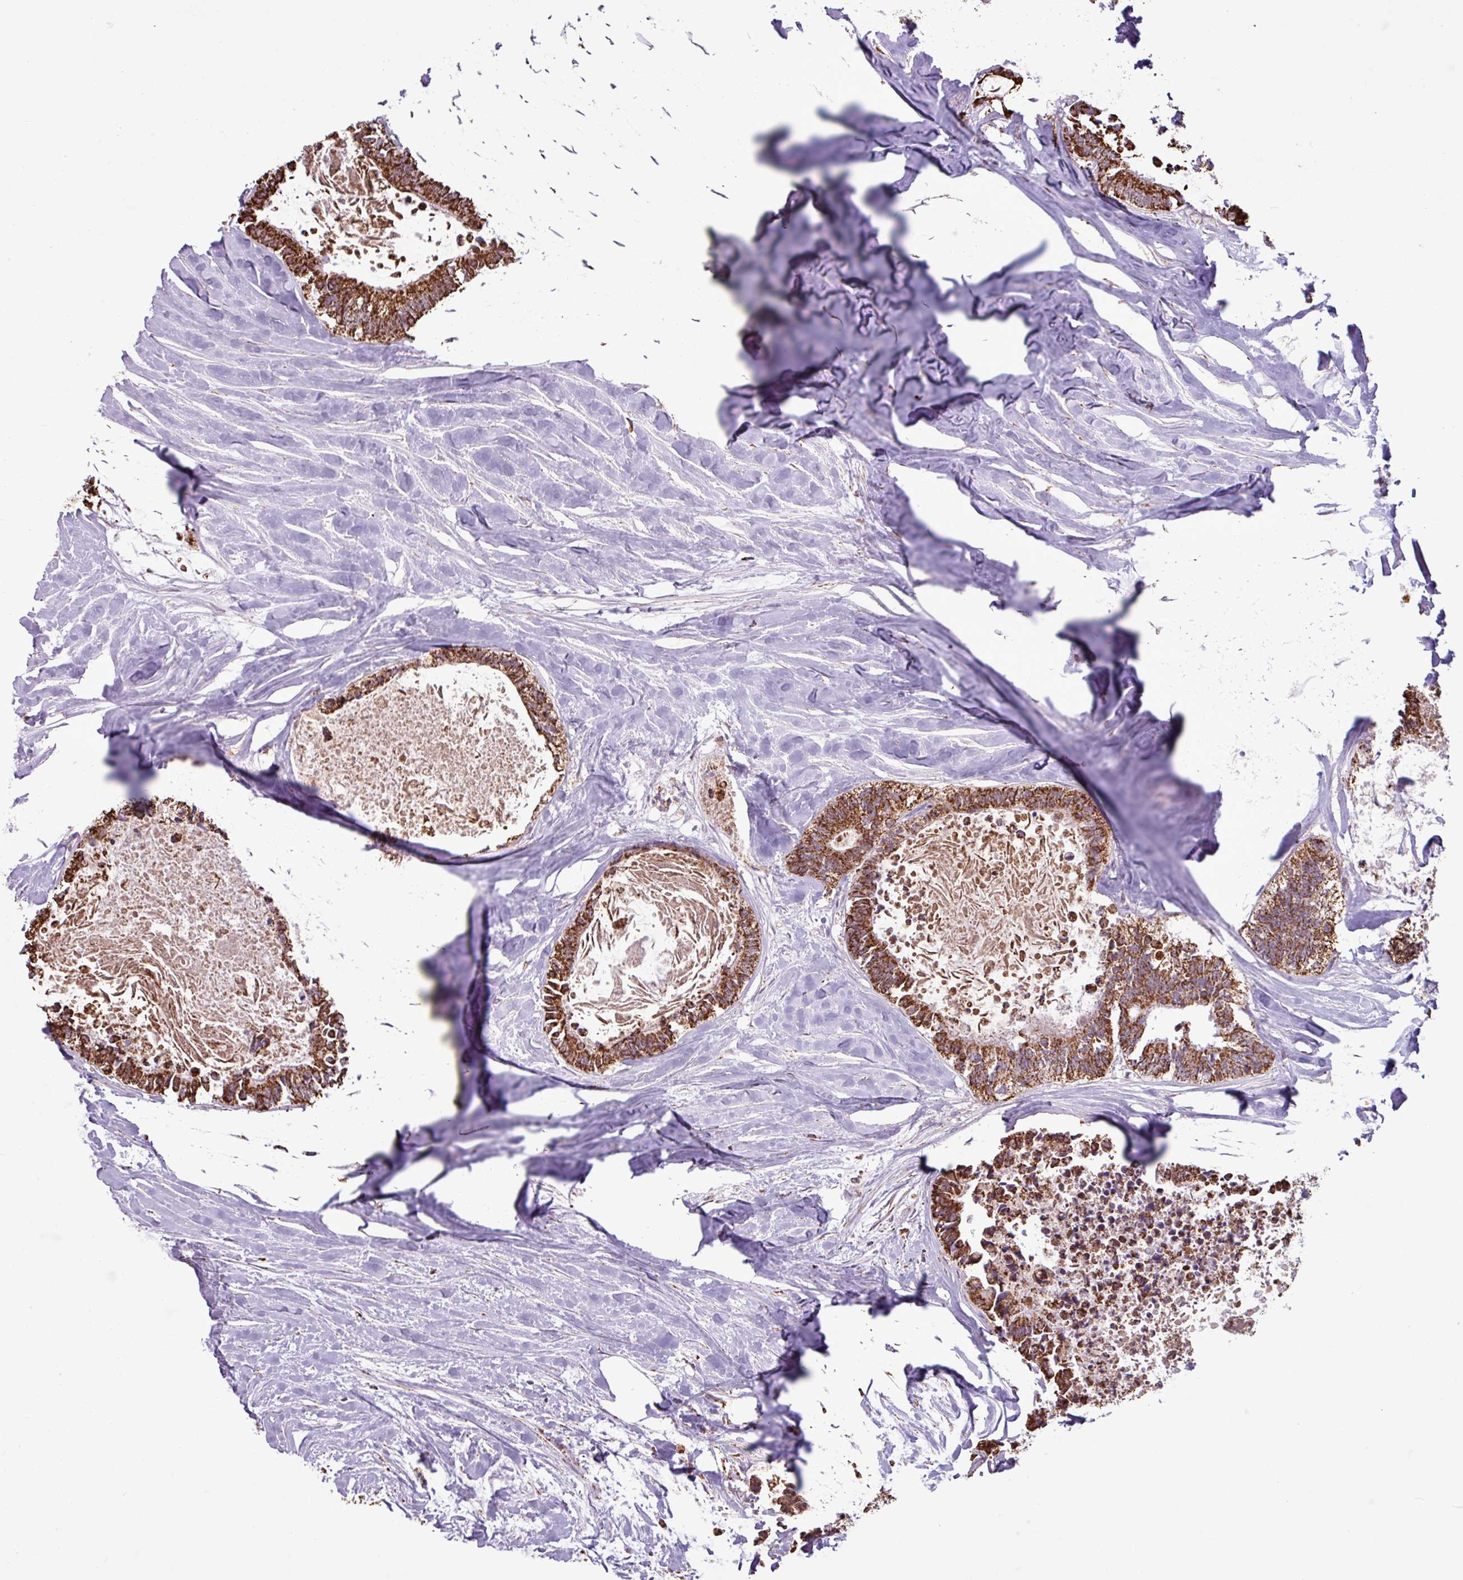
{"staining": {"intensity": "strong", "quantity": ">75%", "location": "cytoplasmic/membranous"}, "tissue": "colorectal cancer", "cell_type": "Tumor cells", "image_type": "cancer", "snomed": [{"axis": "morphology", "description": "Adenocarcinoma, NOS"}, {"axis": "topography", "description": "Colon"}, {"axis": "topography", "description": "Rectum"}], "caption": "The immunohistochemical stain shows strong cytoplasmic/membranous expression in tumor cells of colorectal cancer (adenocarcinoma) tissue.", "gene": "ALG8", "patient": {"sex": "male", "age": 57}}